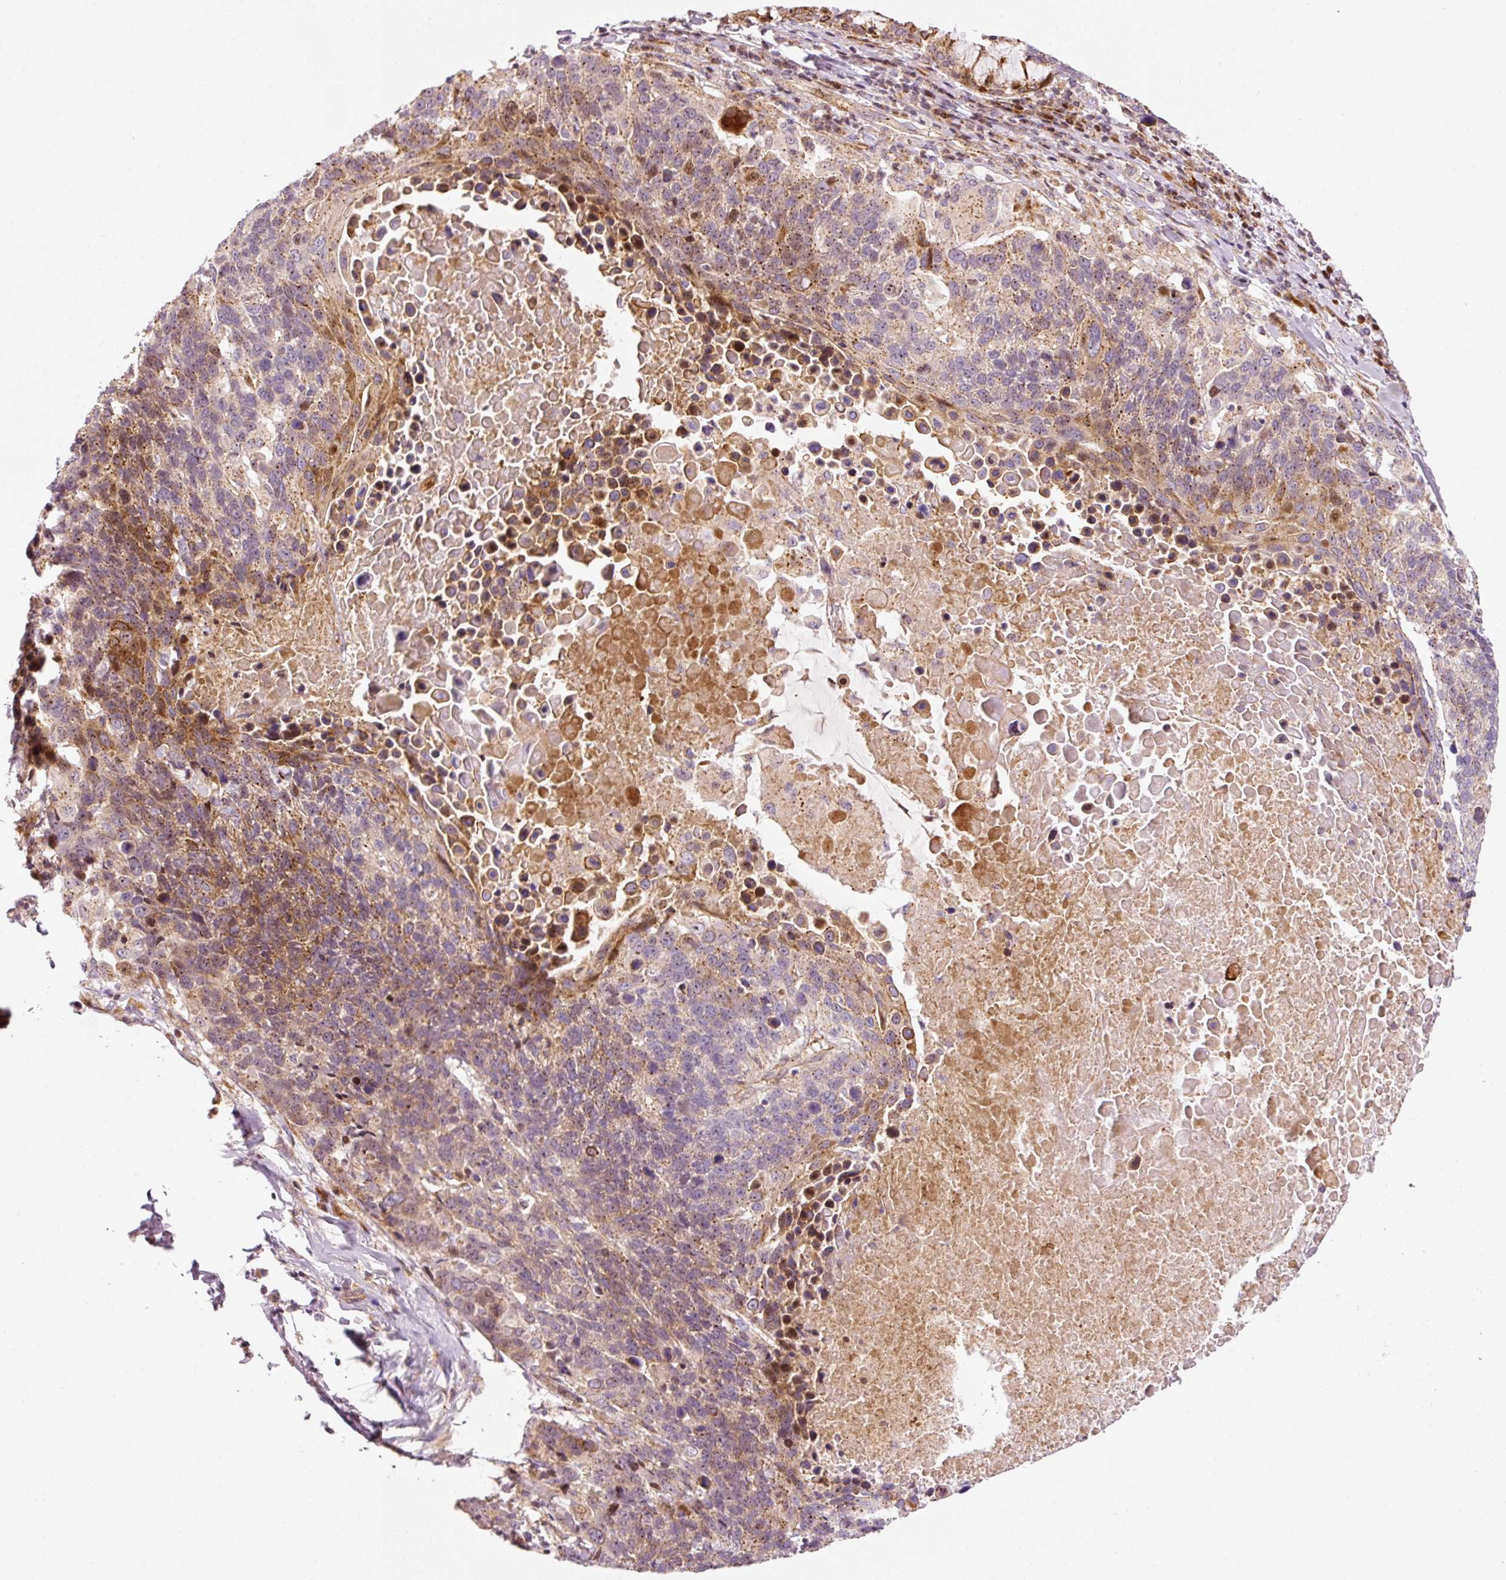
{"staining": {"intensity": "moderate", "quantity": "25%-75%", "location": "cytoplasmic/membranous"}, "tissue": "lung cancer", "cell_type": "Tumor cells", "image_type": "cancer", "snomed": [{"axis": "morphology", "description": "Squamous cell carcinoma, NOS"}, {"axis": "topography", "description": "Lung"}], "caption": "Immunohistochemical staining of human lung squamous cell carcinoma displays medium levels of moderate cytoplasmic/membranous expression in approximately 25%-75% of tumor cells.", "gene": "ANKRD20A1", "patient": {"sex": "male", "age": 66}}